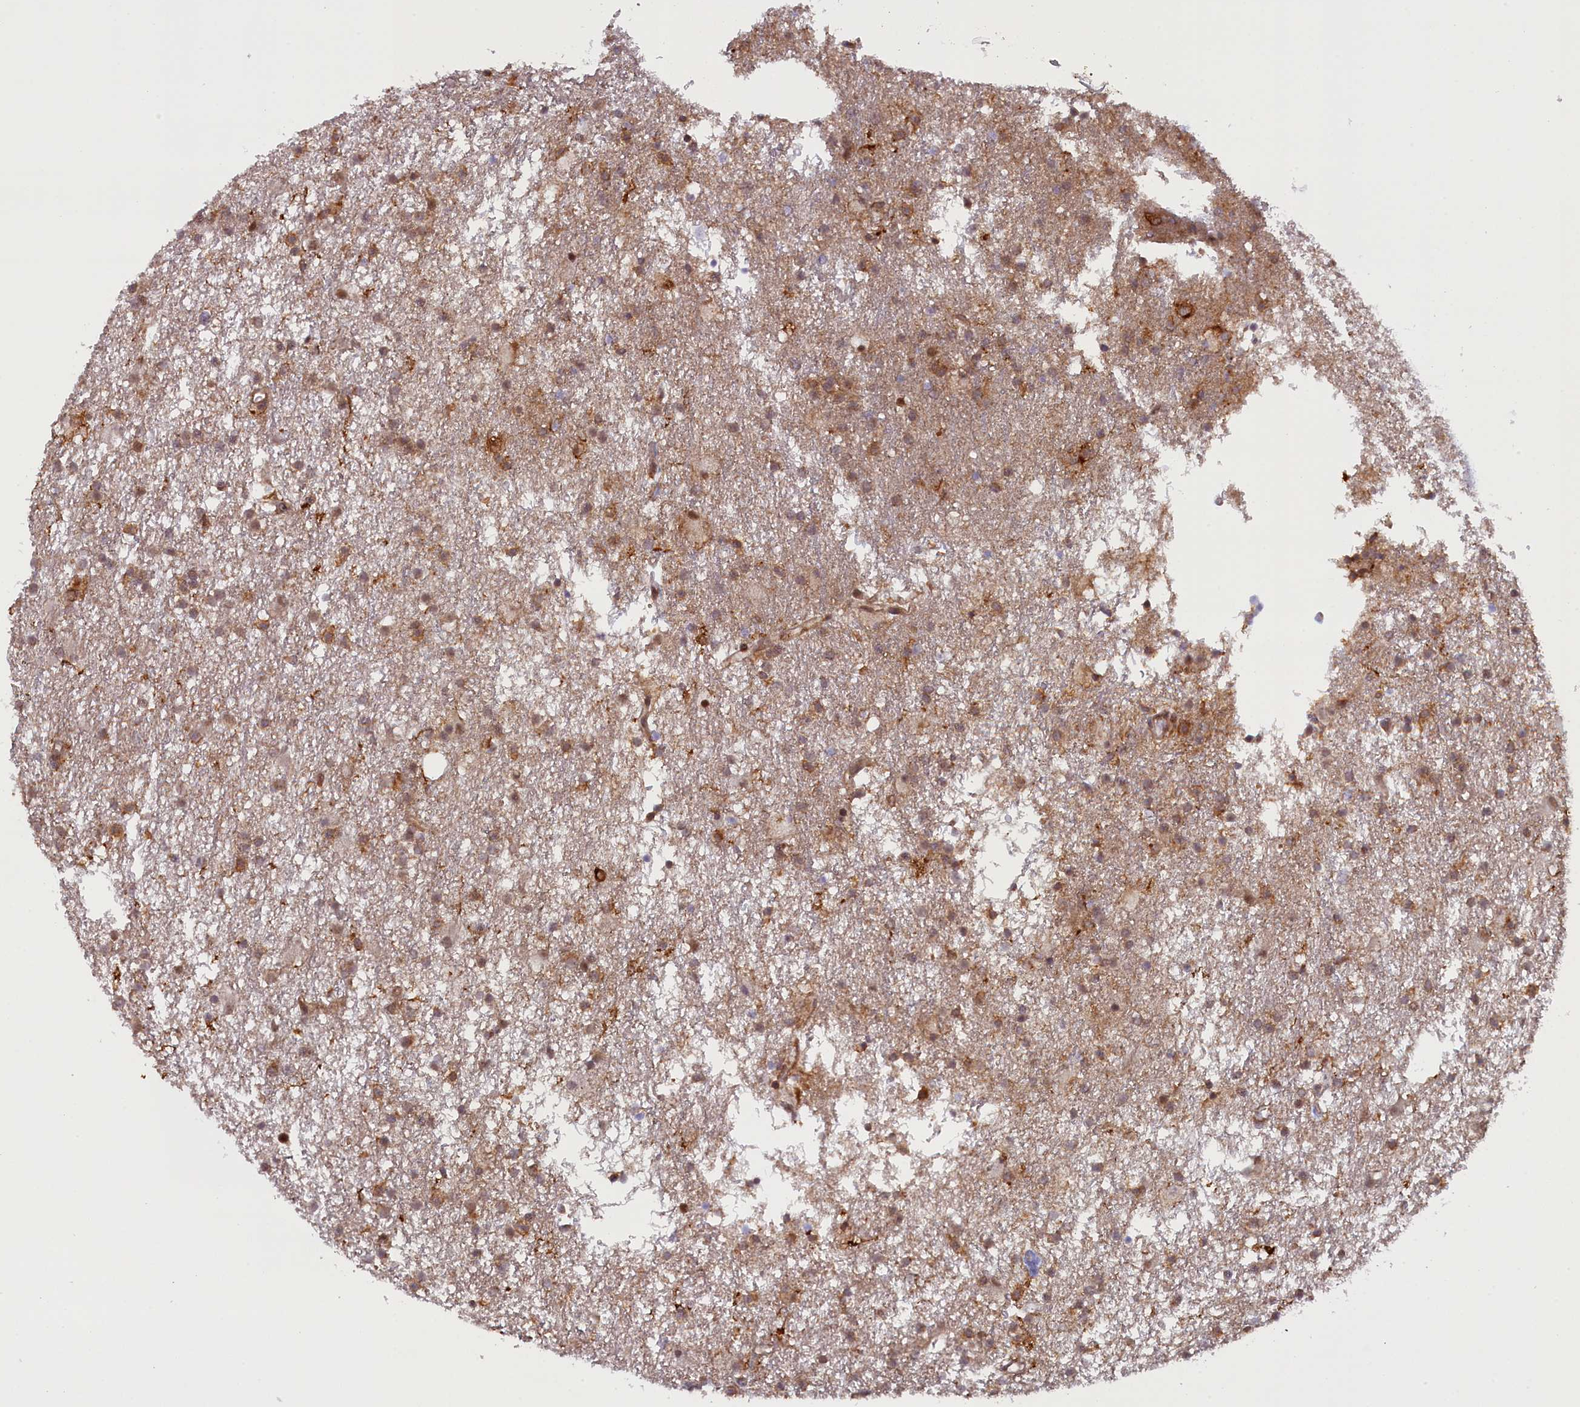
{"staining": {"intensity": "weak", "quantity": ">75%", "location": "cytoplasmic/membranous"}, "tissue": "glioma", "cell_type": "Tumor cells", "image_type": "cancer", "snomed": [{"axis": "morphology", "description": "Glioma, malignant, High grade"}, {"axis": "topography", "description": "Brain"}], "caption": "Weak cytoplasmic/membranous protein staining is seen in approximately >75% of tumor cells in glioma. Nuclei are stained in blue.", "gene": "FCHO1", "patient": {"sex": "male", "age": 77}}